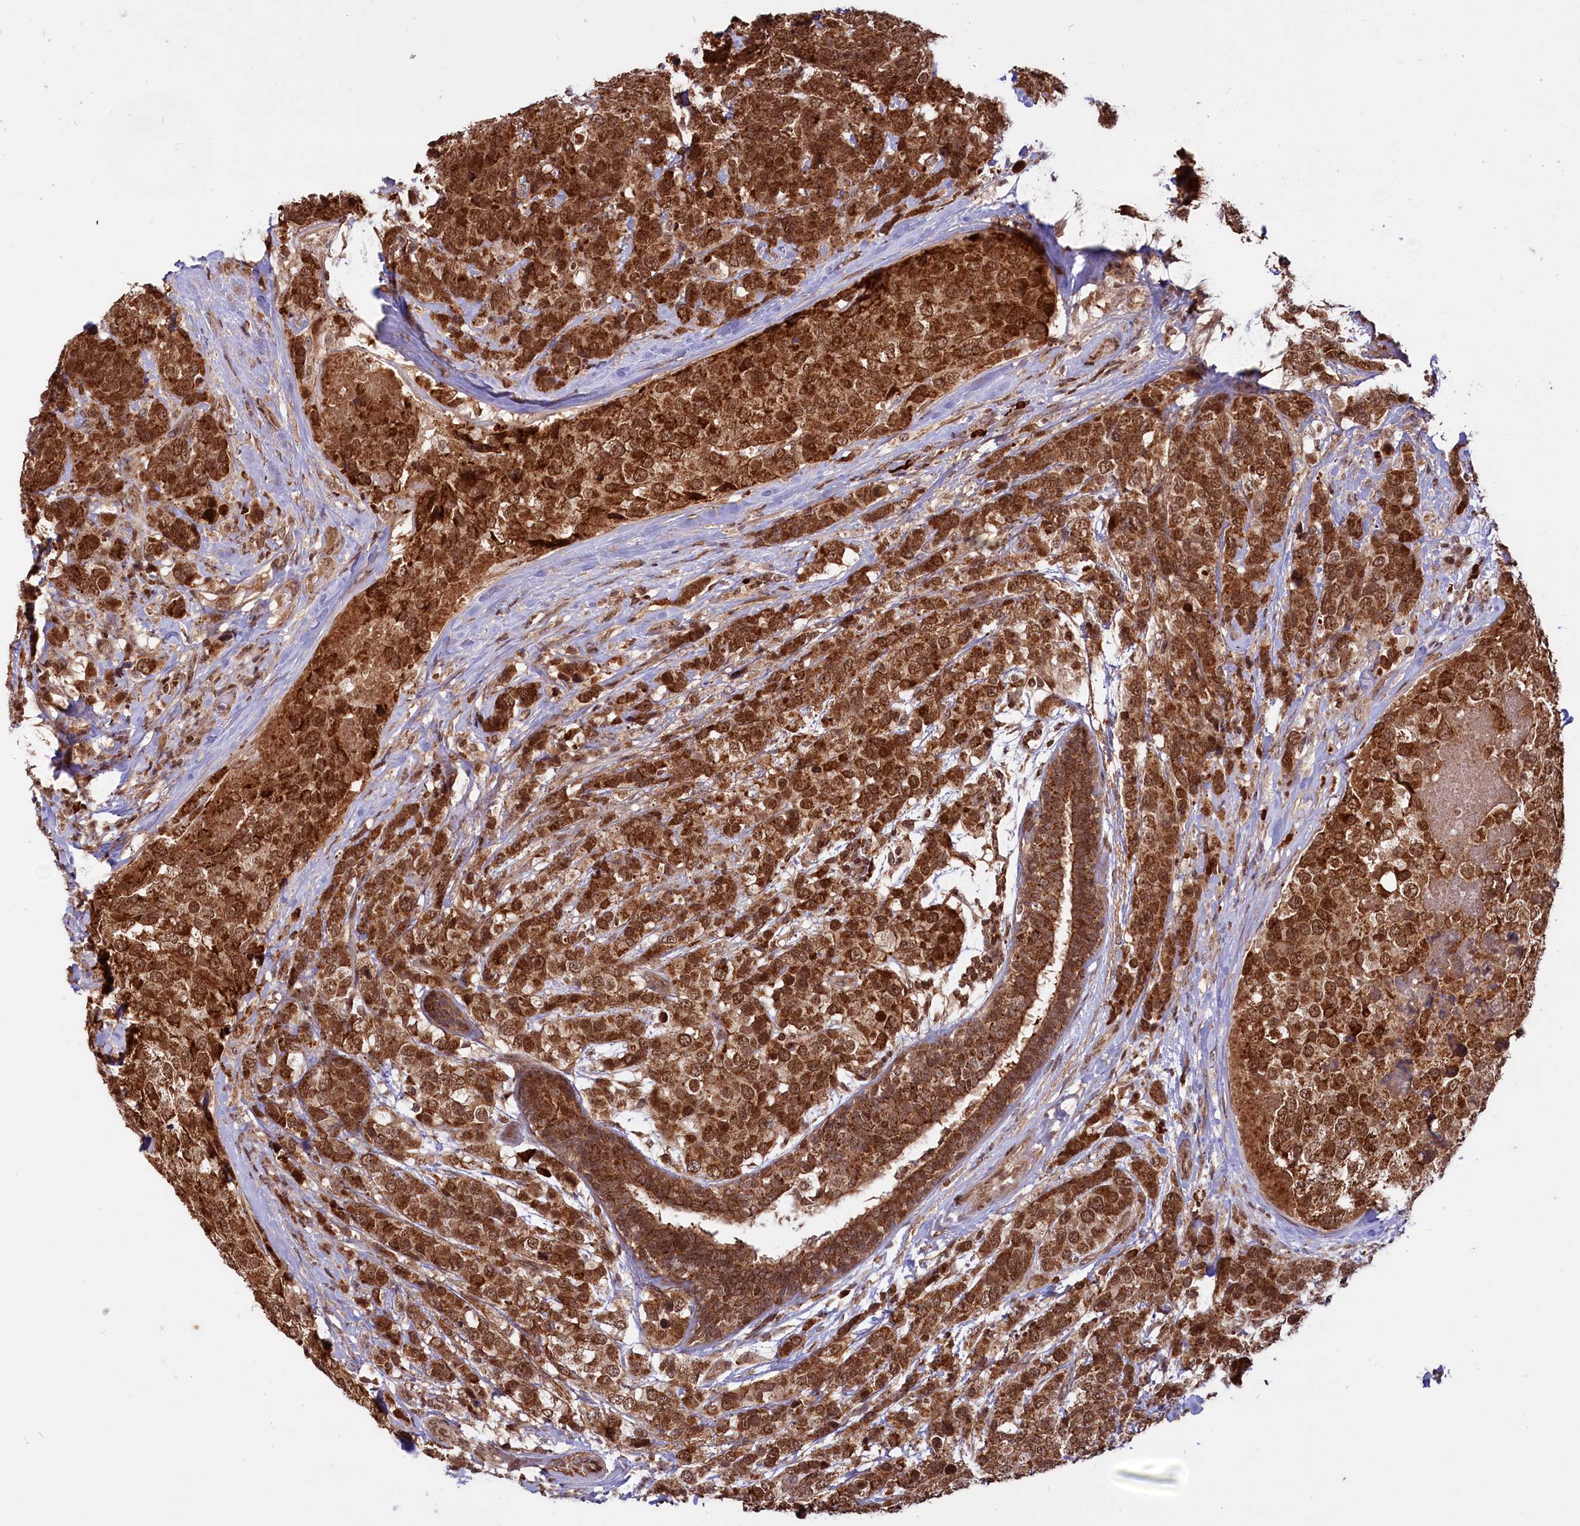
{"staining": {"intensity": "strong", "quantity": ">75%", "location": "cytoplasmic/membranous,nuclear"}, "tissue": "breast cancer", "cell_type": "Tumor cells", "image_type": "cancer", "snomed": [{"axis": "morphology", "description": "Lobular carcinoma"}, {"axis": "topography", "description": "Breast"}], "caption": "Immunohistochemical staining of lobular carcinoma (breast) reveals high levels of strong cytoplasmic/membranous and nuclear protein staining in about >75% of tumor cells. The staining was performed using DAB, with brown indicating positive protein expression. Nuclei are stained blue with hematoxylin.", "gene": "PHC3", "patient": {"sex": "female", "age": 59}}